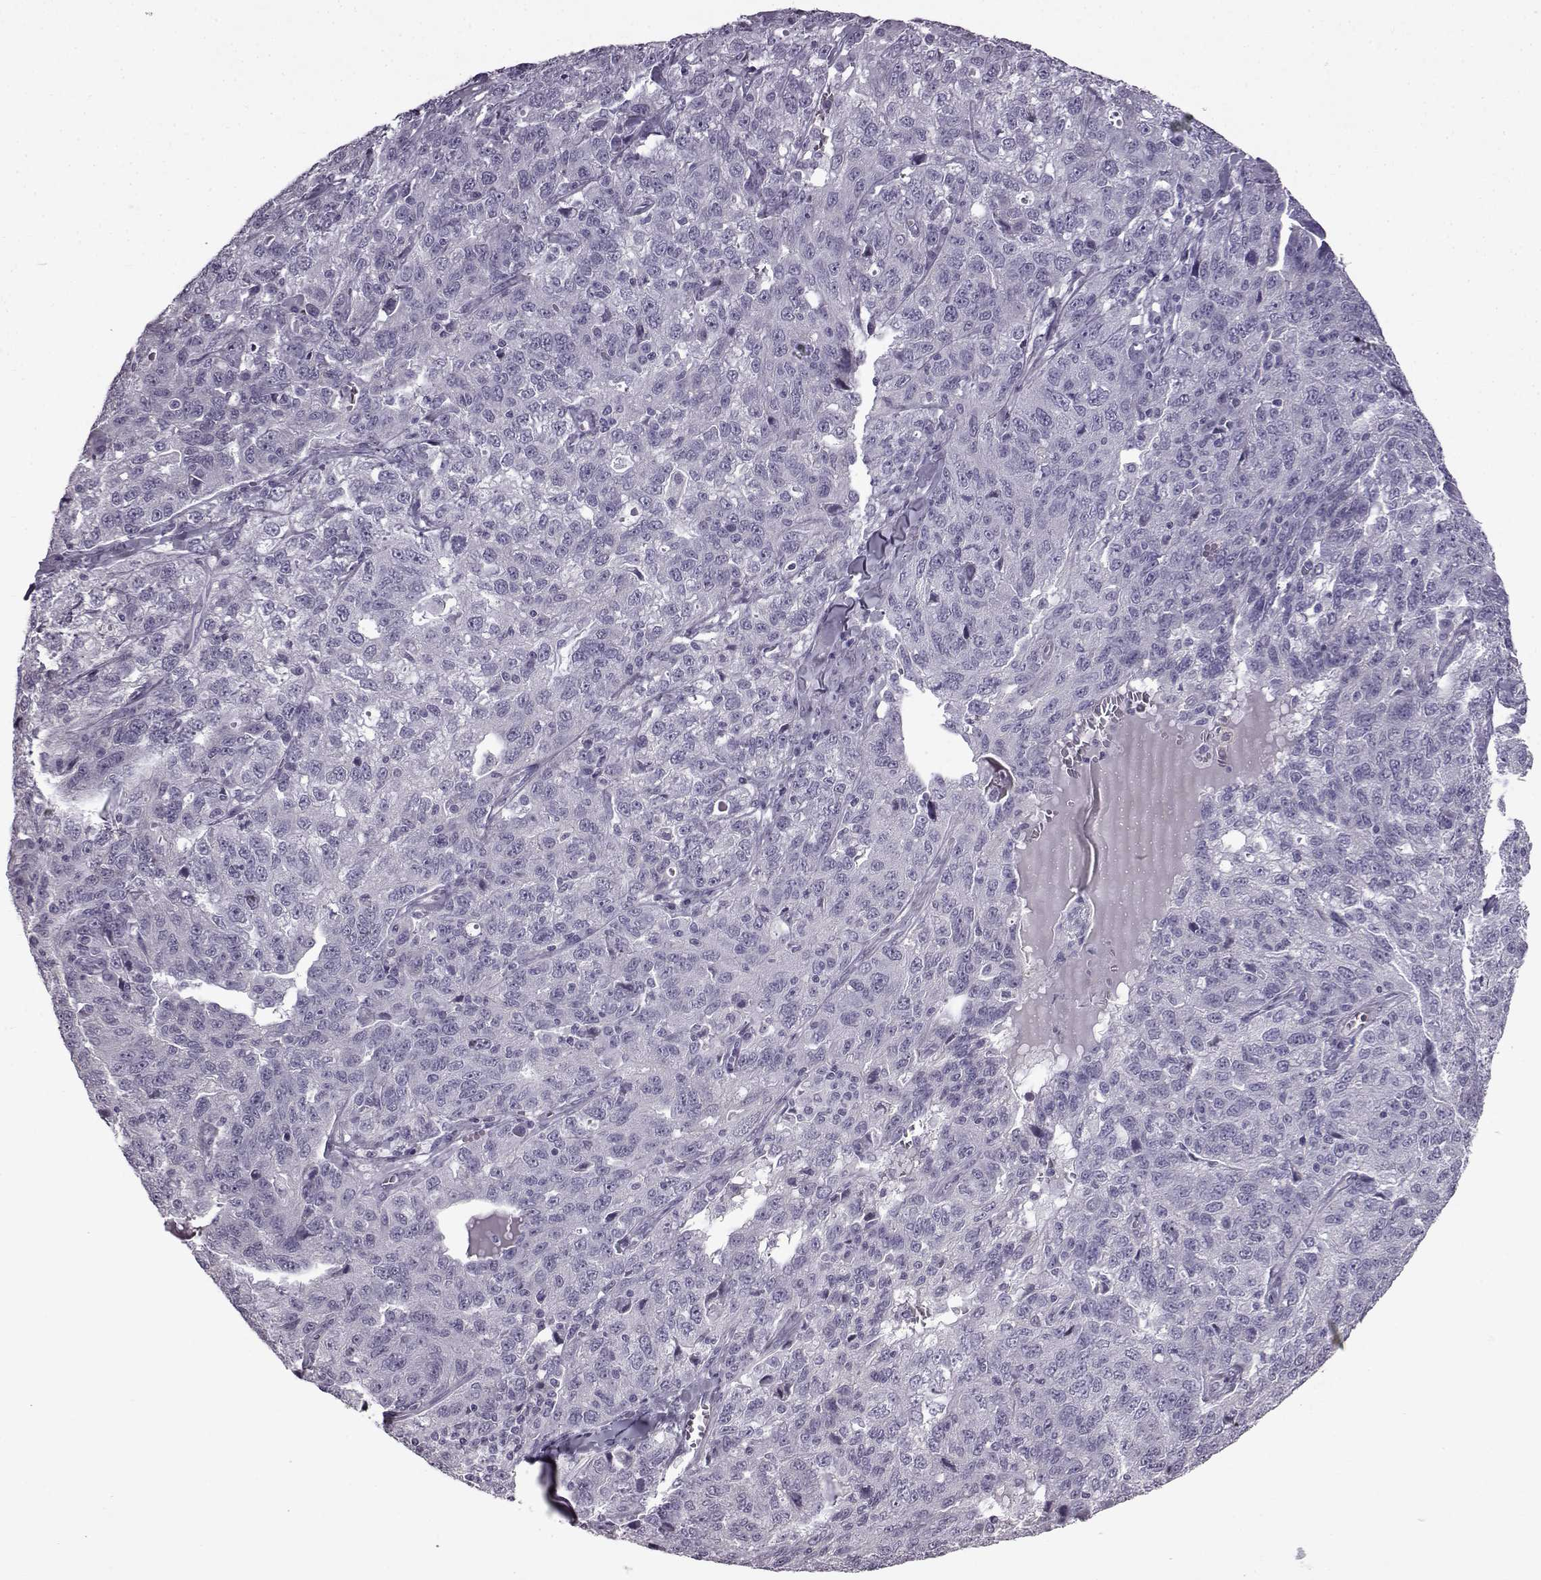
{"staining": {"intensity": "negative", "quantity": "none", "location": "none"}, "tissue": "ovarian cancer", "cell_type": "Tumor cells", "image_type": "cancer", "snomed": [{"axis": "morphology", "description": "Cystadenocarcinoma, serous, NOS"}, {"axis": "topography", "description": "Ovary"}], "caption": "DAB immunohistochemical staining of human ovarian cancer displays no significant staining in tumor cells.", "gene": "SLC28A2", "patient": {"sex": "female", "age": 71}}